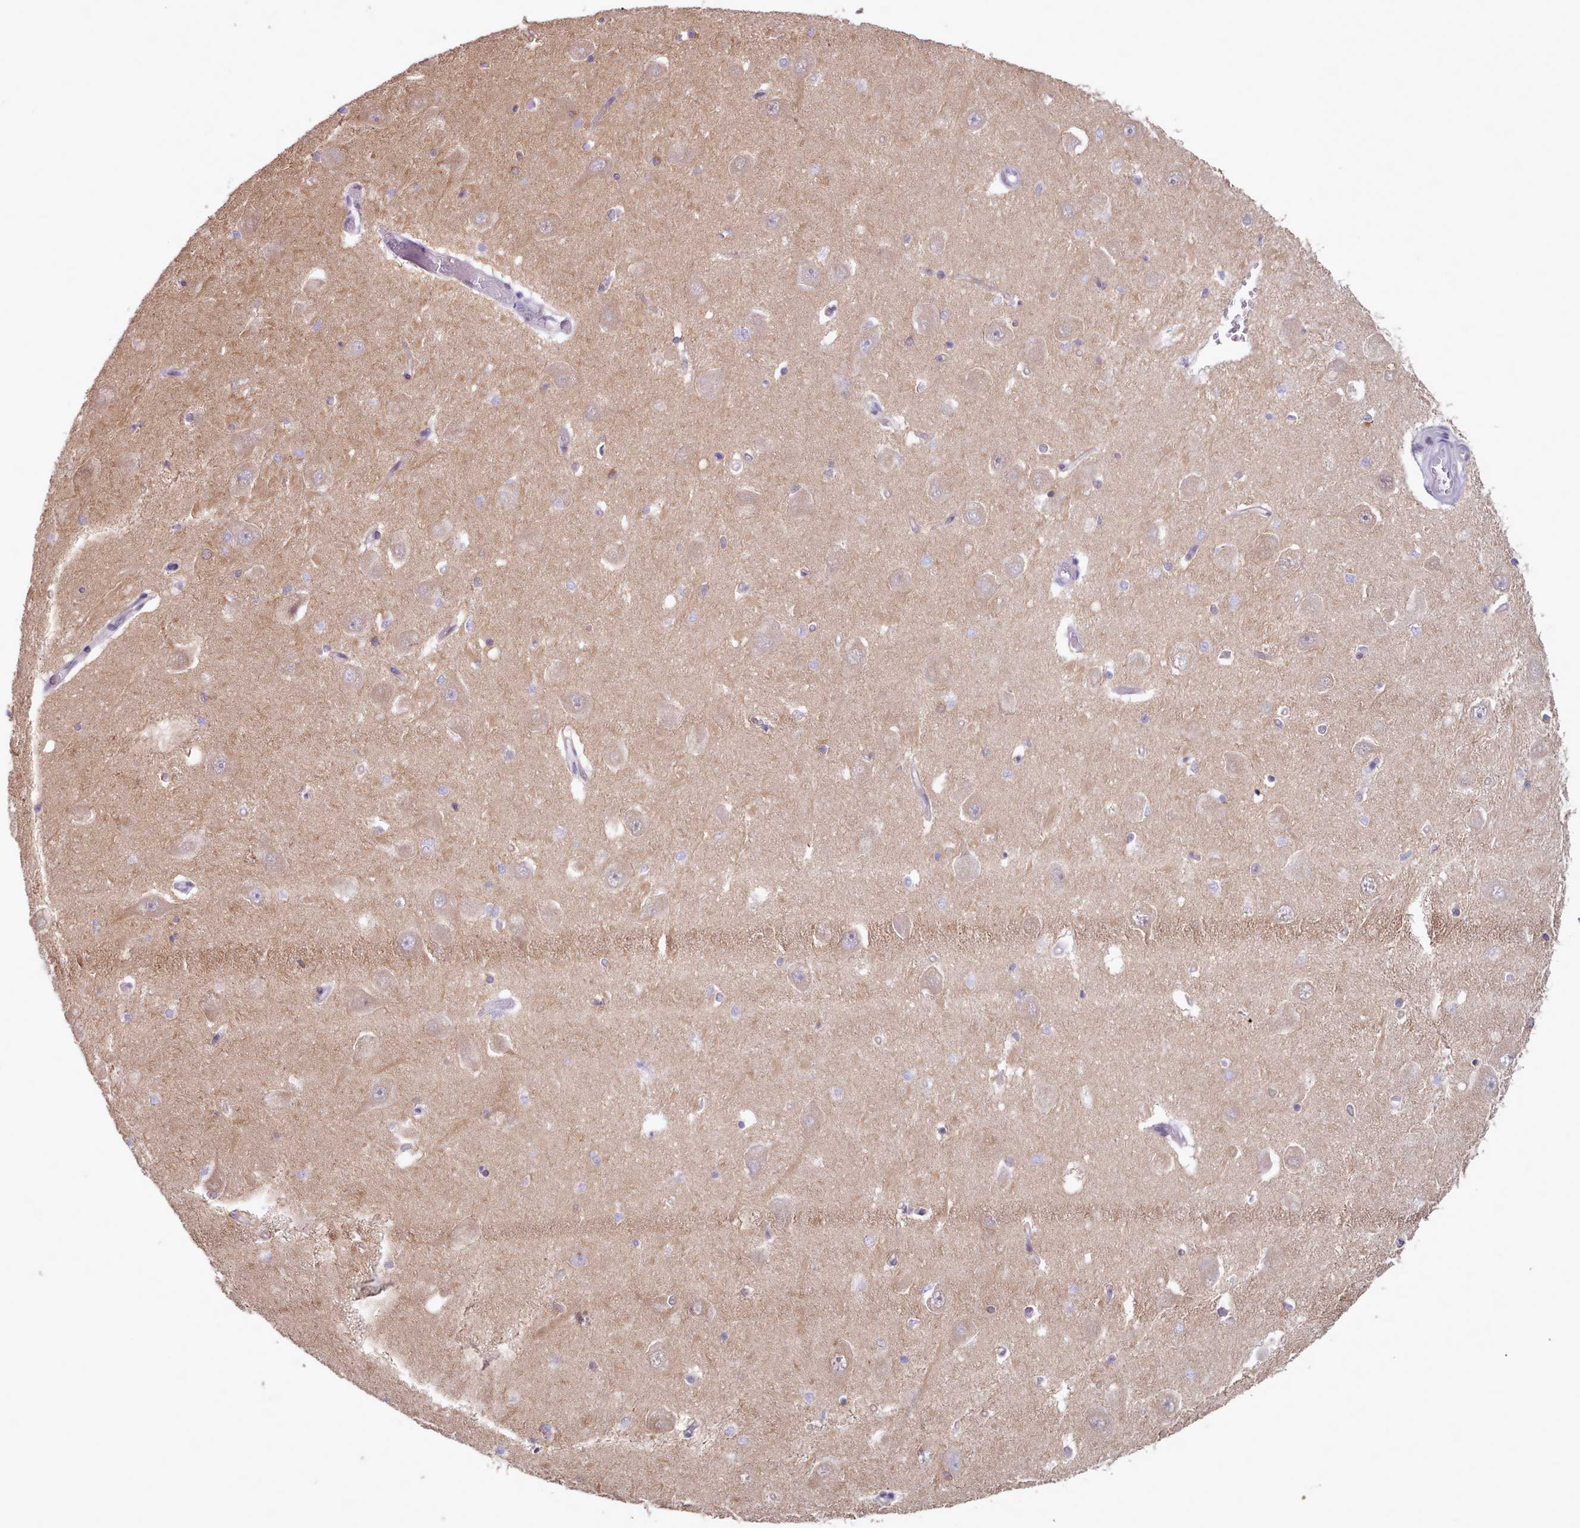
{"staining": {"intensity": "strong", "quantity": ">75%", "location": "cytoplasmic/membranous"}, "tissue": "hippocampus", "cell_type": "Glial cells", "image_type": "normal", "snomed": [{"axis": "morphology", "description": "Normal tissue, NOS"}, {"axis": "topography", "description": "Hippocampus"}], "caption": "Protein expression by immunohistochemistry (IHC) shows strong cytoplasmic/membranous expression in approximately >75% of glial cells in normal hippocampus.", "gene": "CES3", "patient": {"sex": "male", "age": 45}}